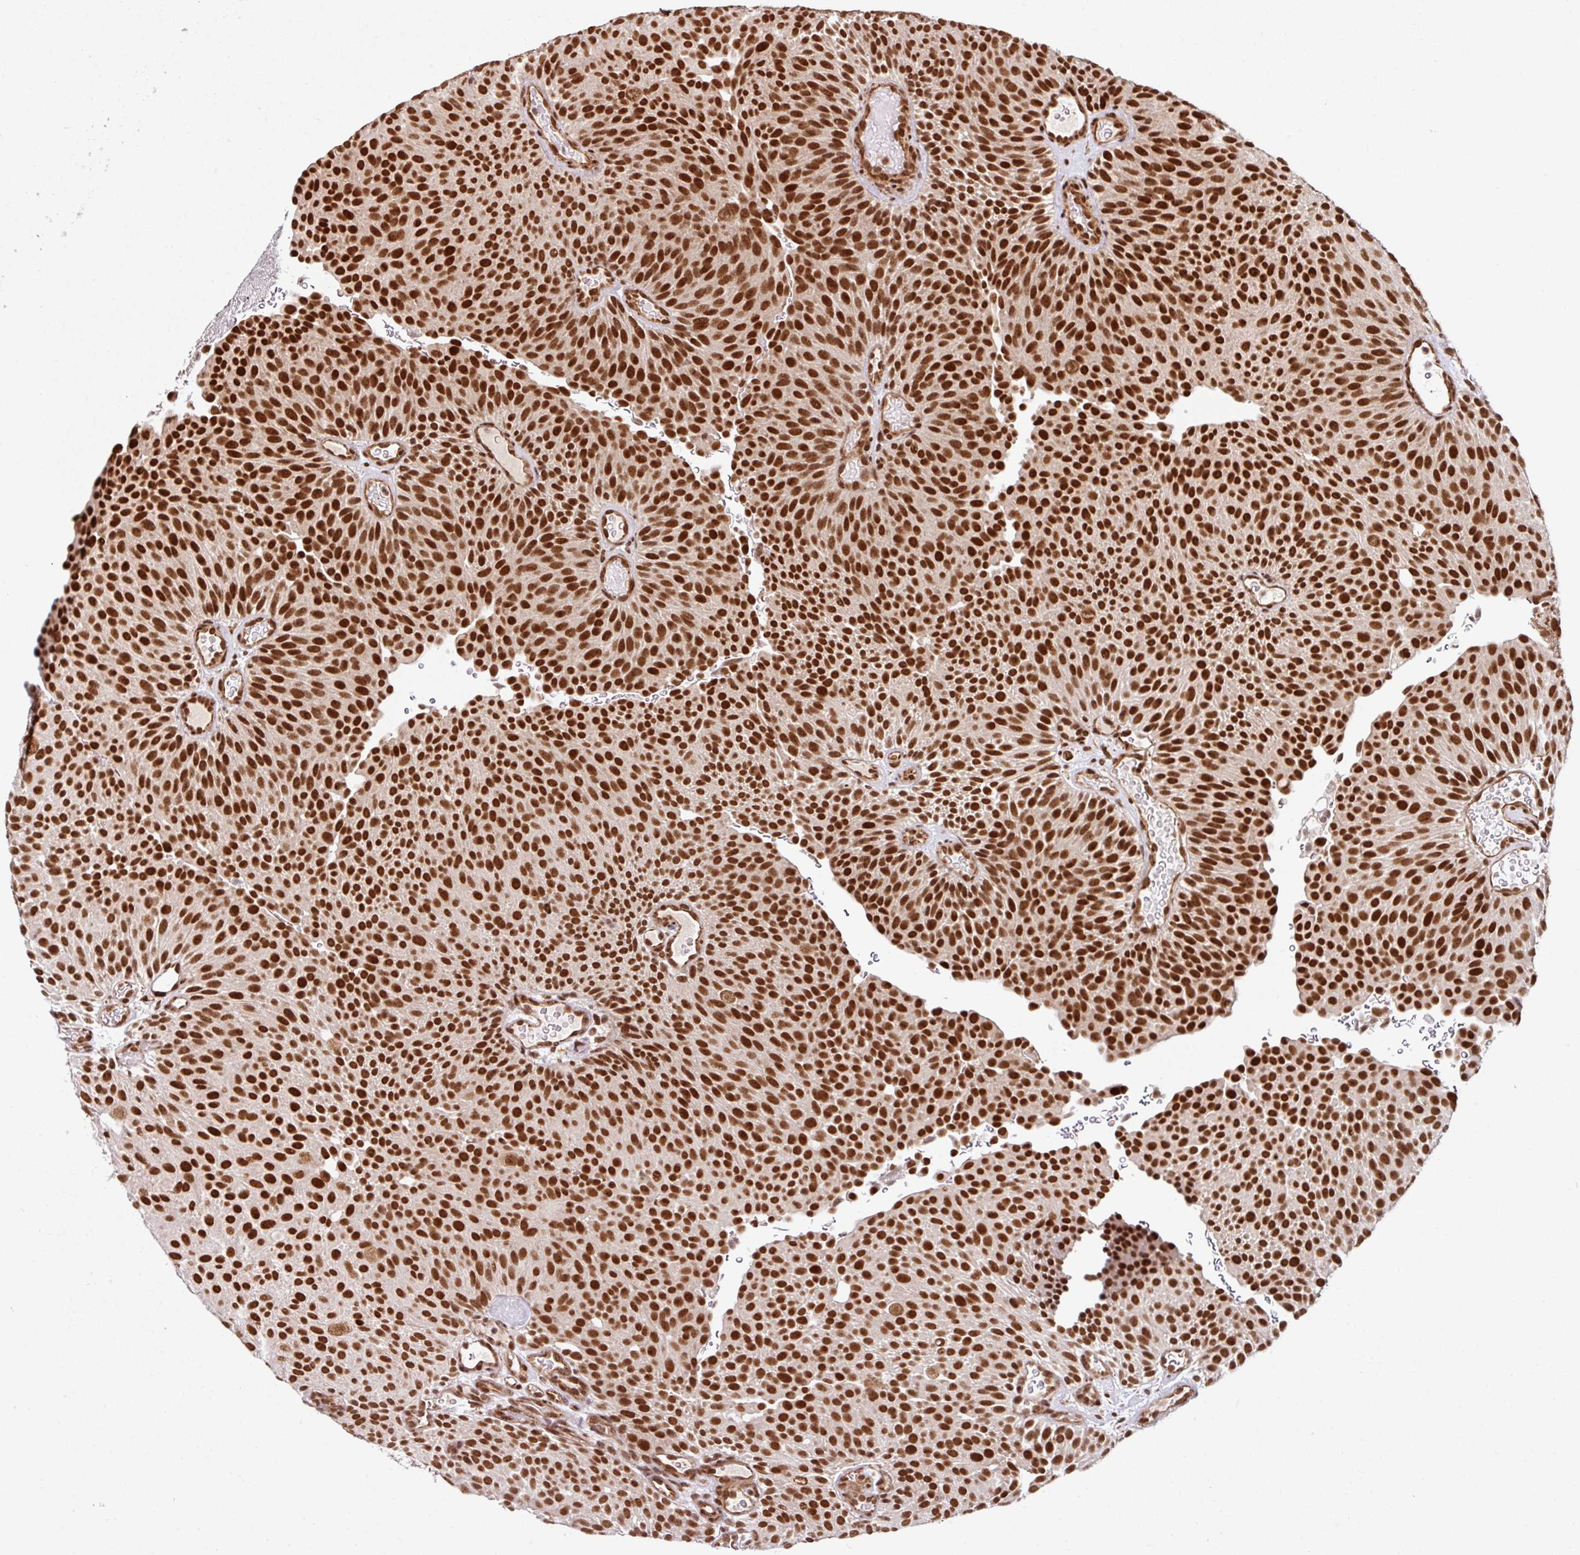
{"staining": {"intensity": "strong", "quantity": ">75%", "location": "nuclear"}, "tissue": "urothelial cancer", "cell_type": "Tumor cells", "image_type": "cancer", "snomed": [{"axis": "morphology", "description": "Urothelial carcinoma, Low grade"}, {"axis": "topography", "description": "Urinary bladder"}], "caption": "Urothelial cancer was stained to show a protein in brown. There is high levels of strong nuclear positivity in approximately >75% of tumor cells. (Brightfield microscopy of DAB IHC at high magnification).", "gene": "MORF4L2", "patient": {"sex": "male", "age": 78}}